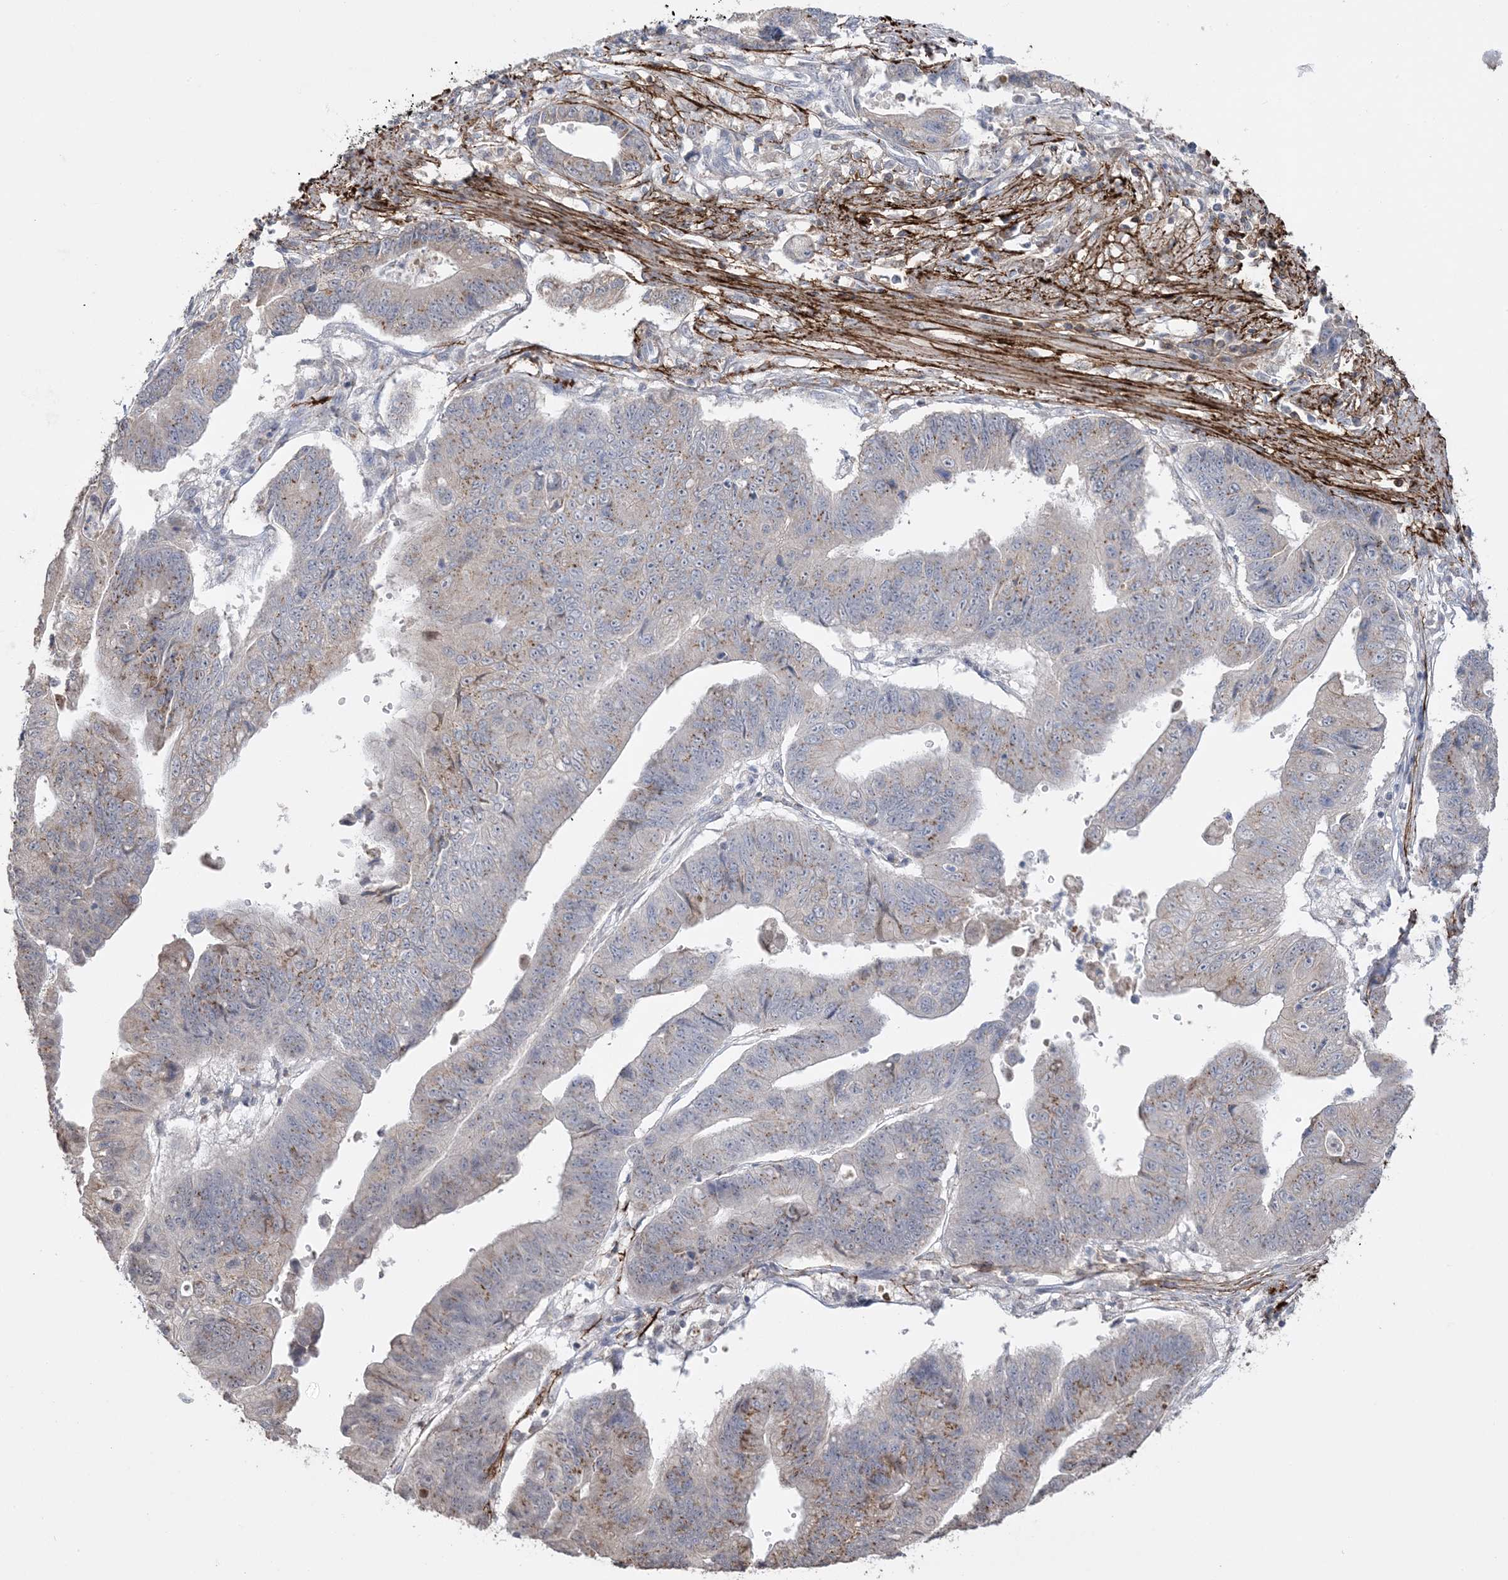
{"staining": {"intensity": "weak", "quantity": ">75%", "location": "cytoplasmic/membranous"}, "tissue": "stomach cancer", "cell_type": "Tumor cells", "image_type": "cancer", "snomed": [{"axis": "morphology", "description": "Adenocarcinoma, NOS"}, {"axis": "topography", "description": "Stomach"}], "caption": "A brown stain highlights weak cytoplasmic/membranous positivity of a protein in human adenocarcinoma (stomach) tumor cells.", "gene": "XRN1", "patient": {"sex": "male", "age": 59}}